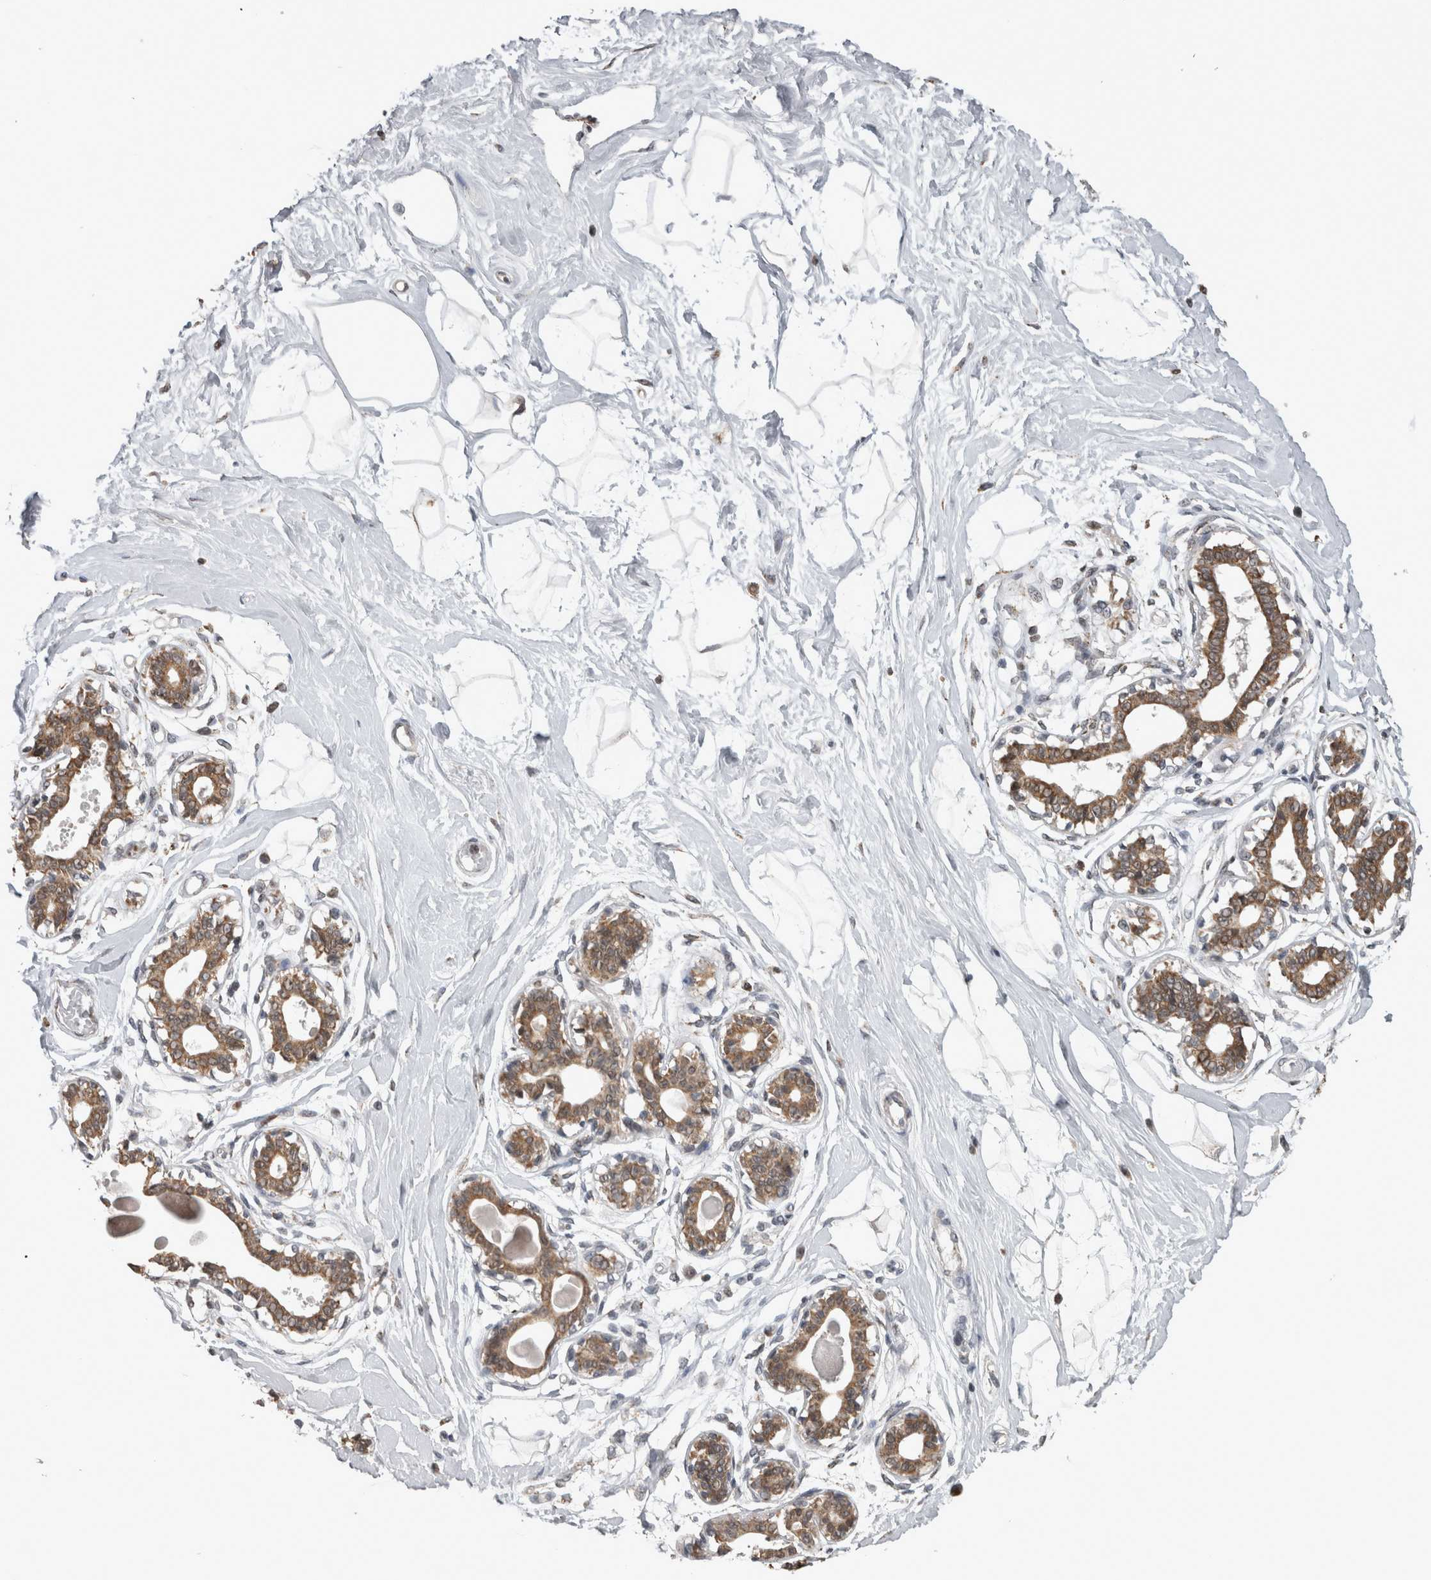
{"staining": {"intensity": "negative", "quantity": "none", "location": "none"}, "tissue": "breast", "cell_type": "Adipocytes", "image_type": "normal", "snomed": [{"axis": "morphology", "description": "Normal tissue, NOS"}, {"axis": "topography", "description": "Breast"}], "caption": "This is an IHC image of benign breast. There is no expression in adipocytes.", "gene": "OR2K2", "patient": {"sex": "female", "age": 45}}